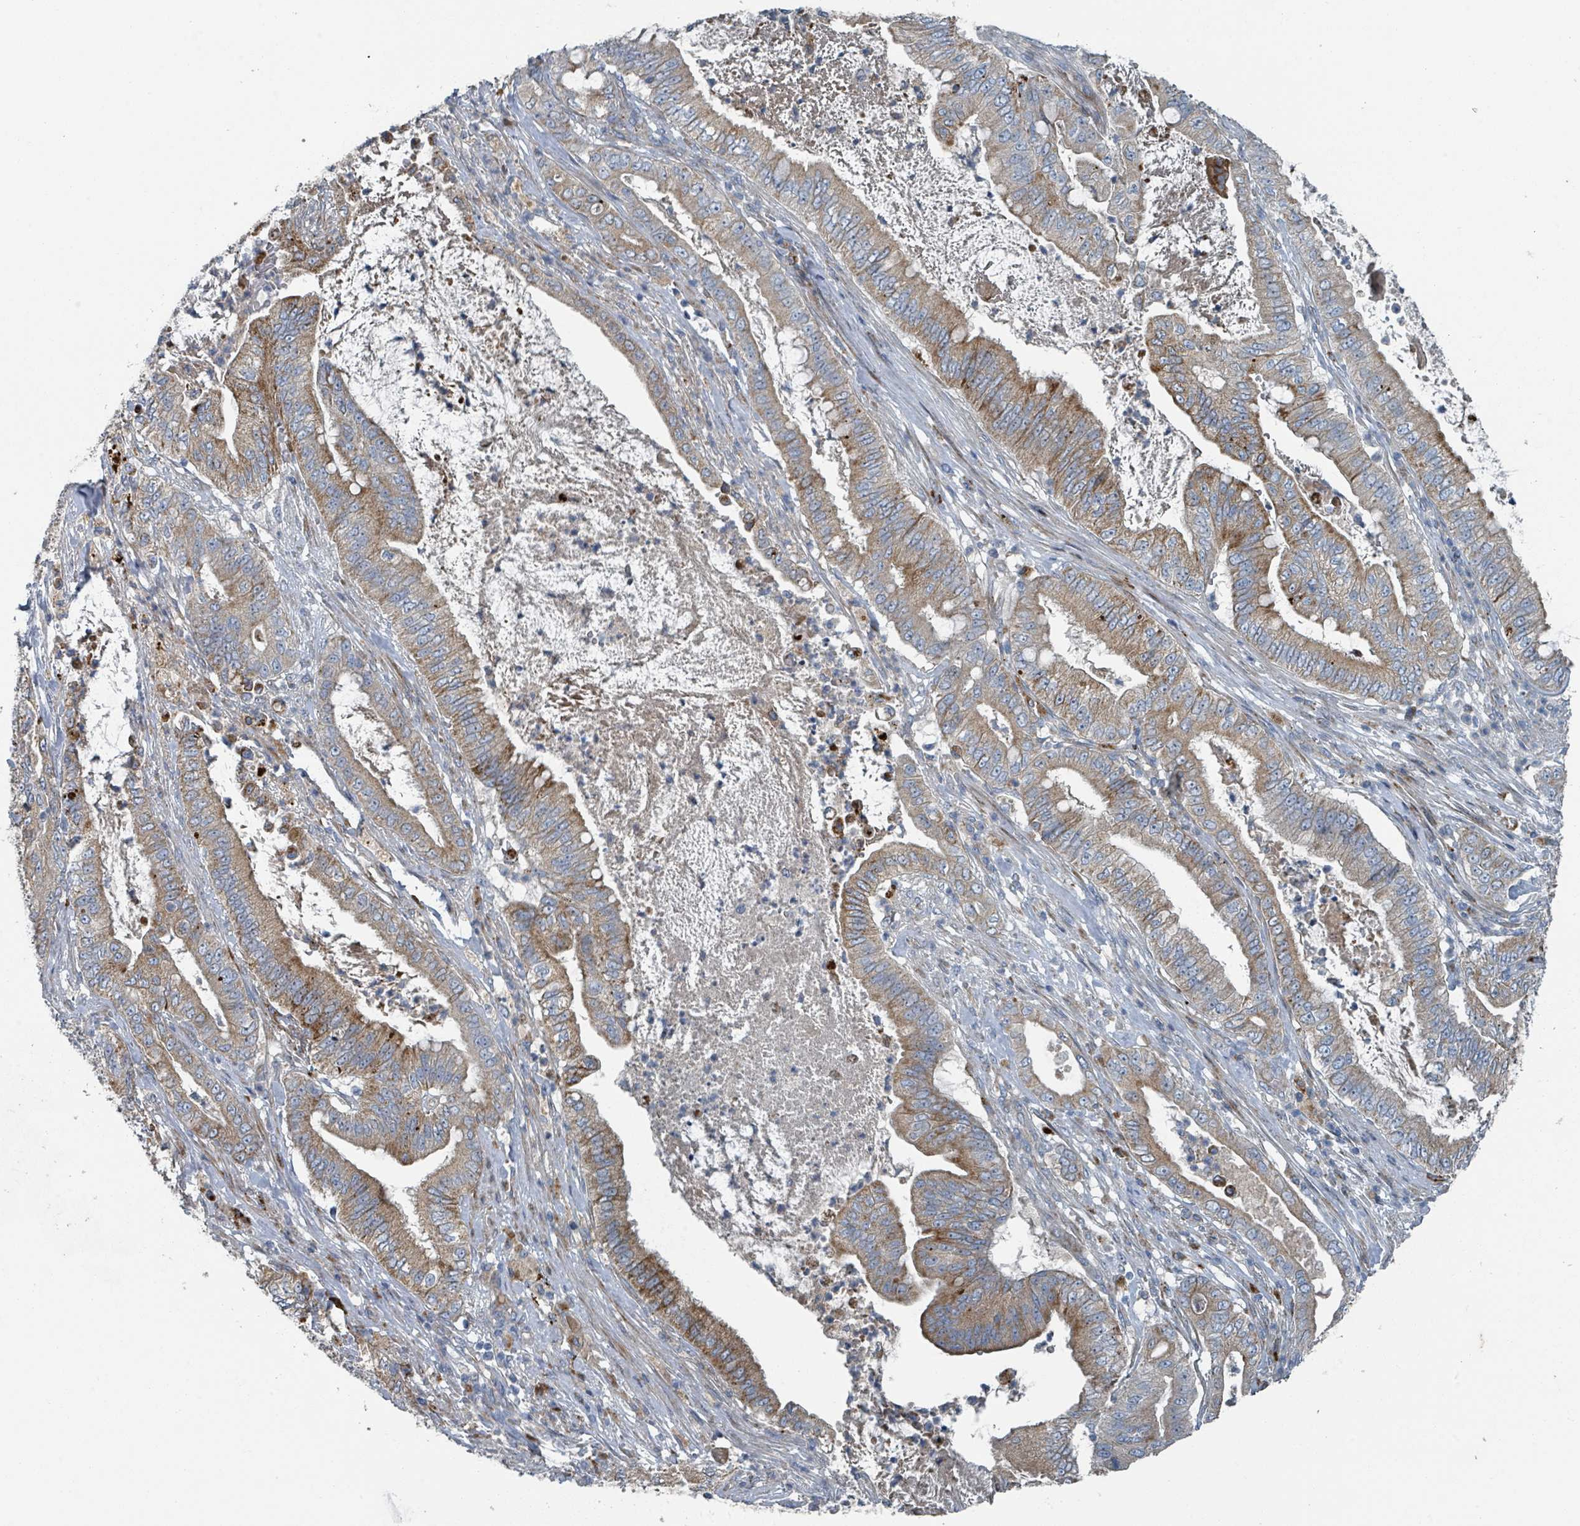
{"staining": {"intensity": "moderate", "quantity": ">75%", "location": "cytoplasmic/membranous"}, "tissue": "pancreatic cancer", "cell_type": "Tumor cells", "image_type": "cancer", "snomed": [{"axis": "morphology", "description": "Adenocarcinoma, NOS"}, {"axis": "topography", "description": "Pancreas"}], "caption": "DAB immunohistochemical staining of human adenocarcinoma (pancreatic) reveals moderate cytoplasmic/membranous protein expression in about >75% of tumor cells.", "gene": "DIPK2A", "patient": {"sex": "male", "age": 71}}